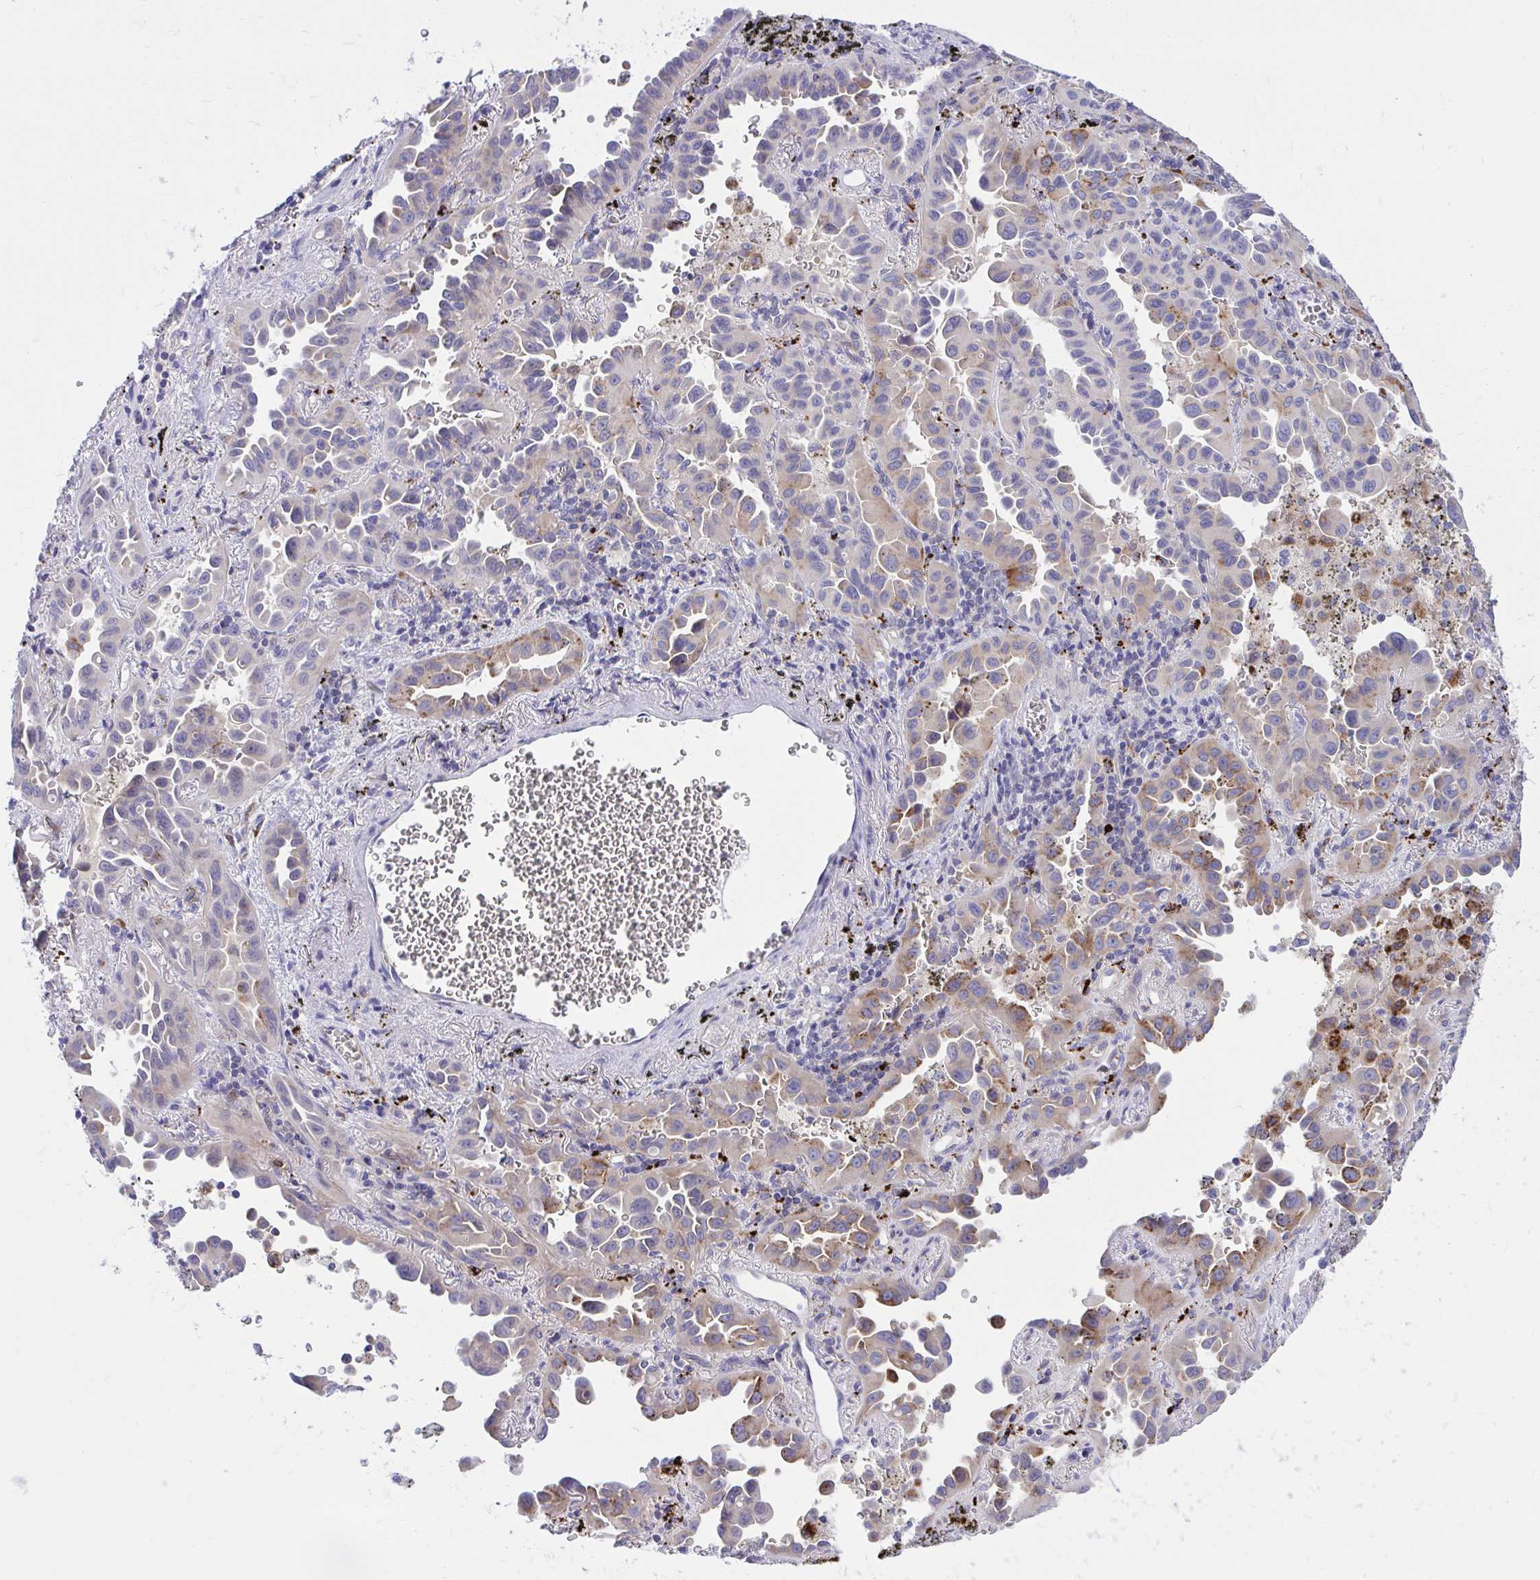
{"staining": {"intensity": "moderate", "quantity": "25%-75%", "location": "cytoplasmic/membranous"}, "tissue": "lung cancer", "cell_type": "Tumor cells", "image_type": "cancer", "snomed": [{"axis": "morphology", "description": "Adenocarcinoma, NOS"}, {"axis": "topography", "description": "Lung"}], "caption": "Moderate cytoplasmic/membranous positivity is appreciated in approximately 25%-75% of tumor cells in adenocarcinoma (lung).", "gene": "TP53I11", "patient": {"sex": "male", "age": 68}}